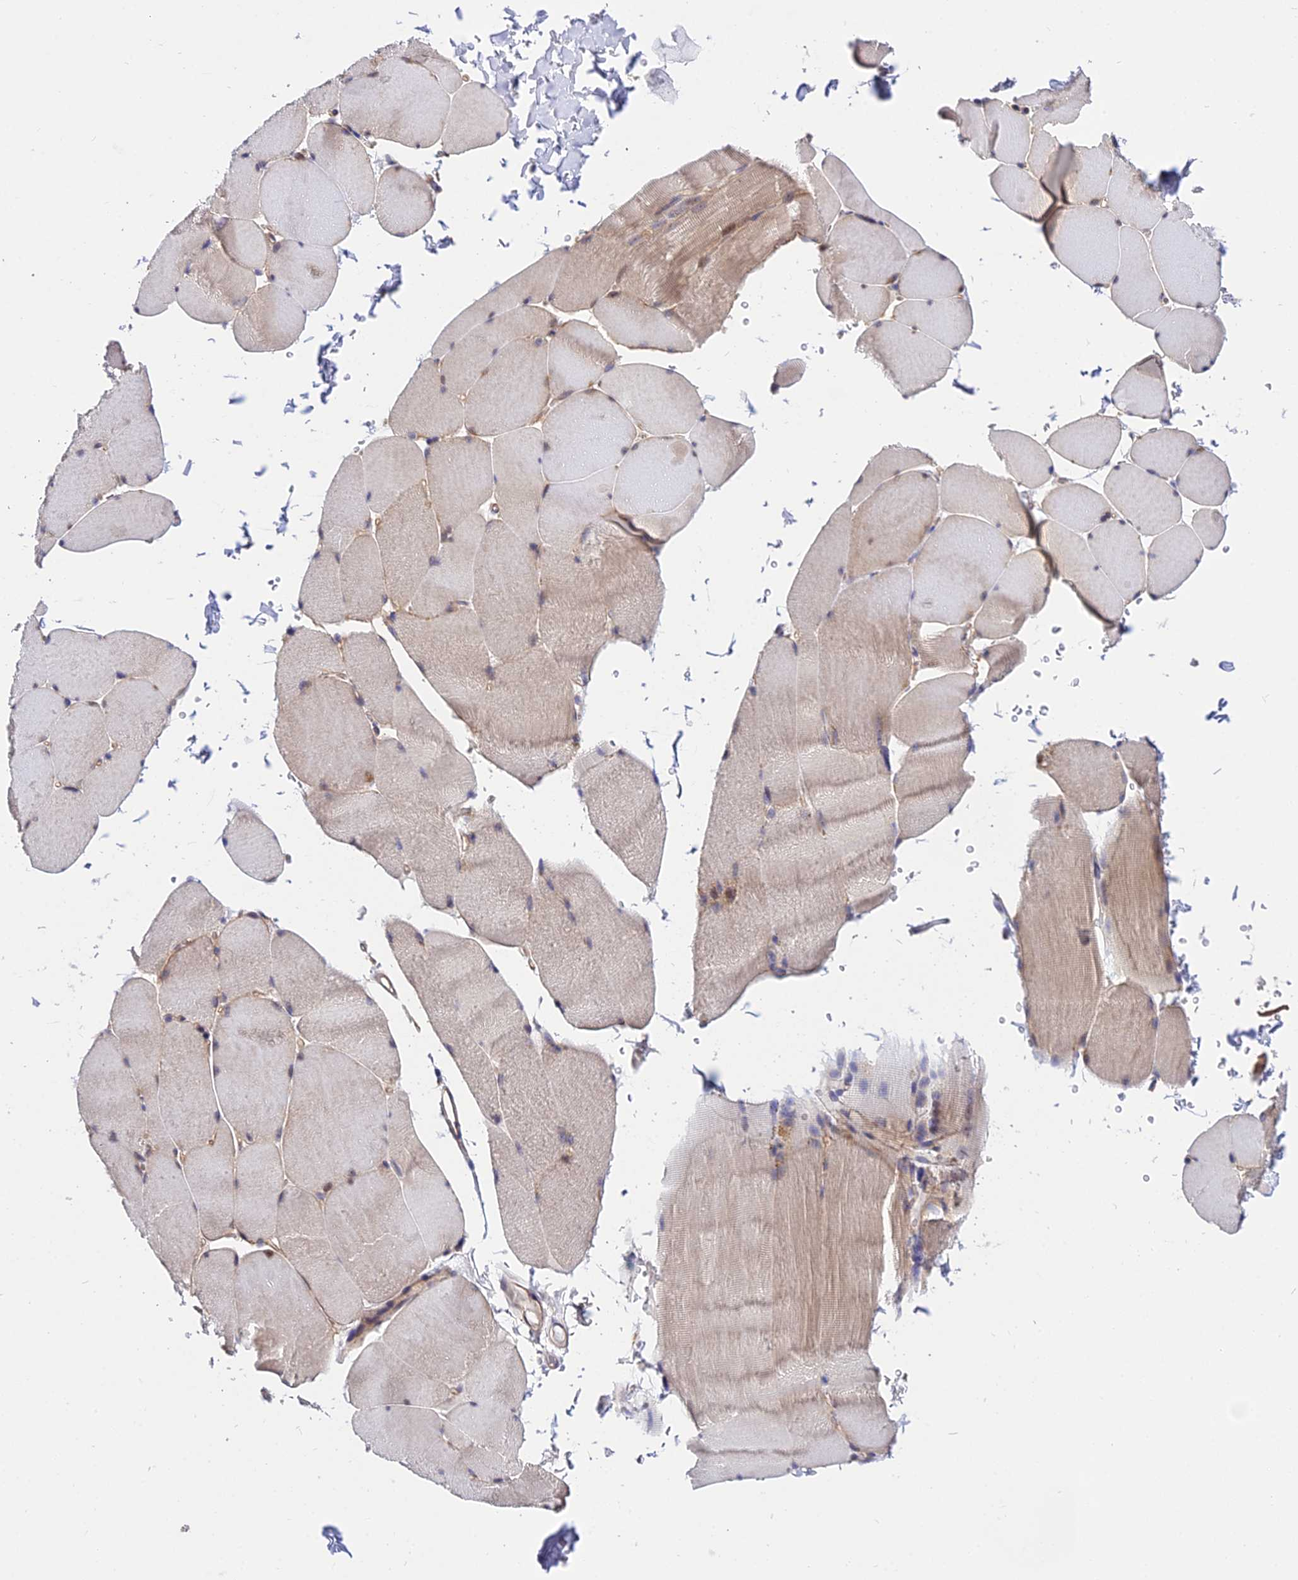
{"staining": {"intensity": "weak", "quantity": "25%-75%", "location": "cytoplasmic/membranous"}, "tissue": "skeletal muscle", "cell_type": "Myocytes", "image_type": "normal", "snomed": [{"axis": "morphology", "description": "Normal tissue, NOS"}, {"axis": "topography", "description": "Skin"}, {"axis": "topography", "description": "Skeletal muscle"}], "caption": "Brown immunohistochemical staining in unremarkable skeletal muscle shows weak cytoplasmic/membranous positivity in approximately 25%-75% of myocytes.", "gene": "CDC37L1", "patient": {"sex": "male", "age": 83}}